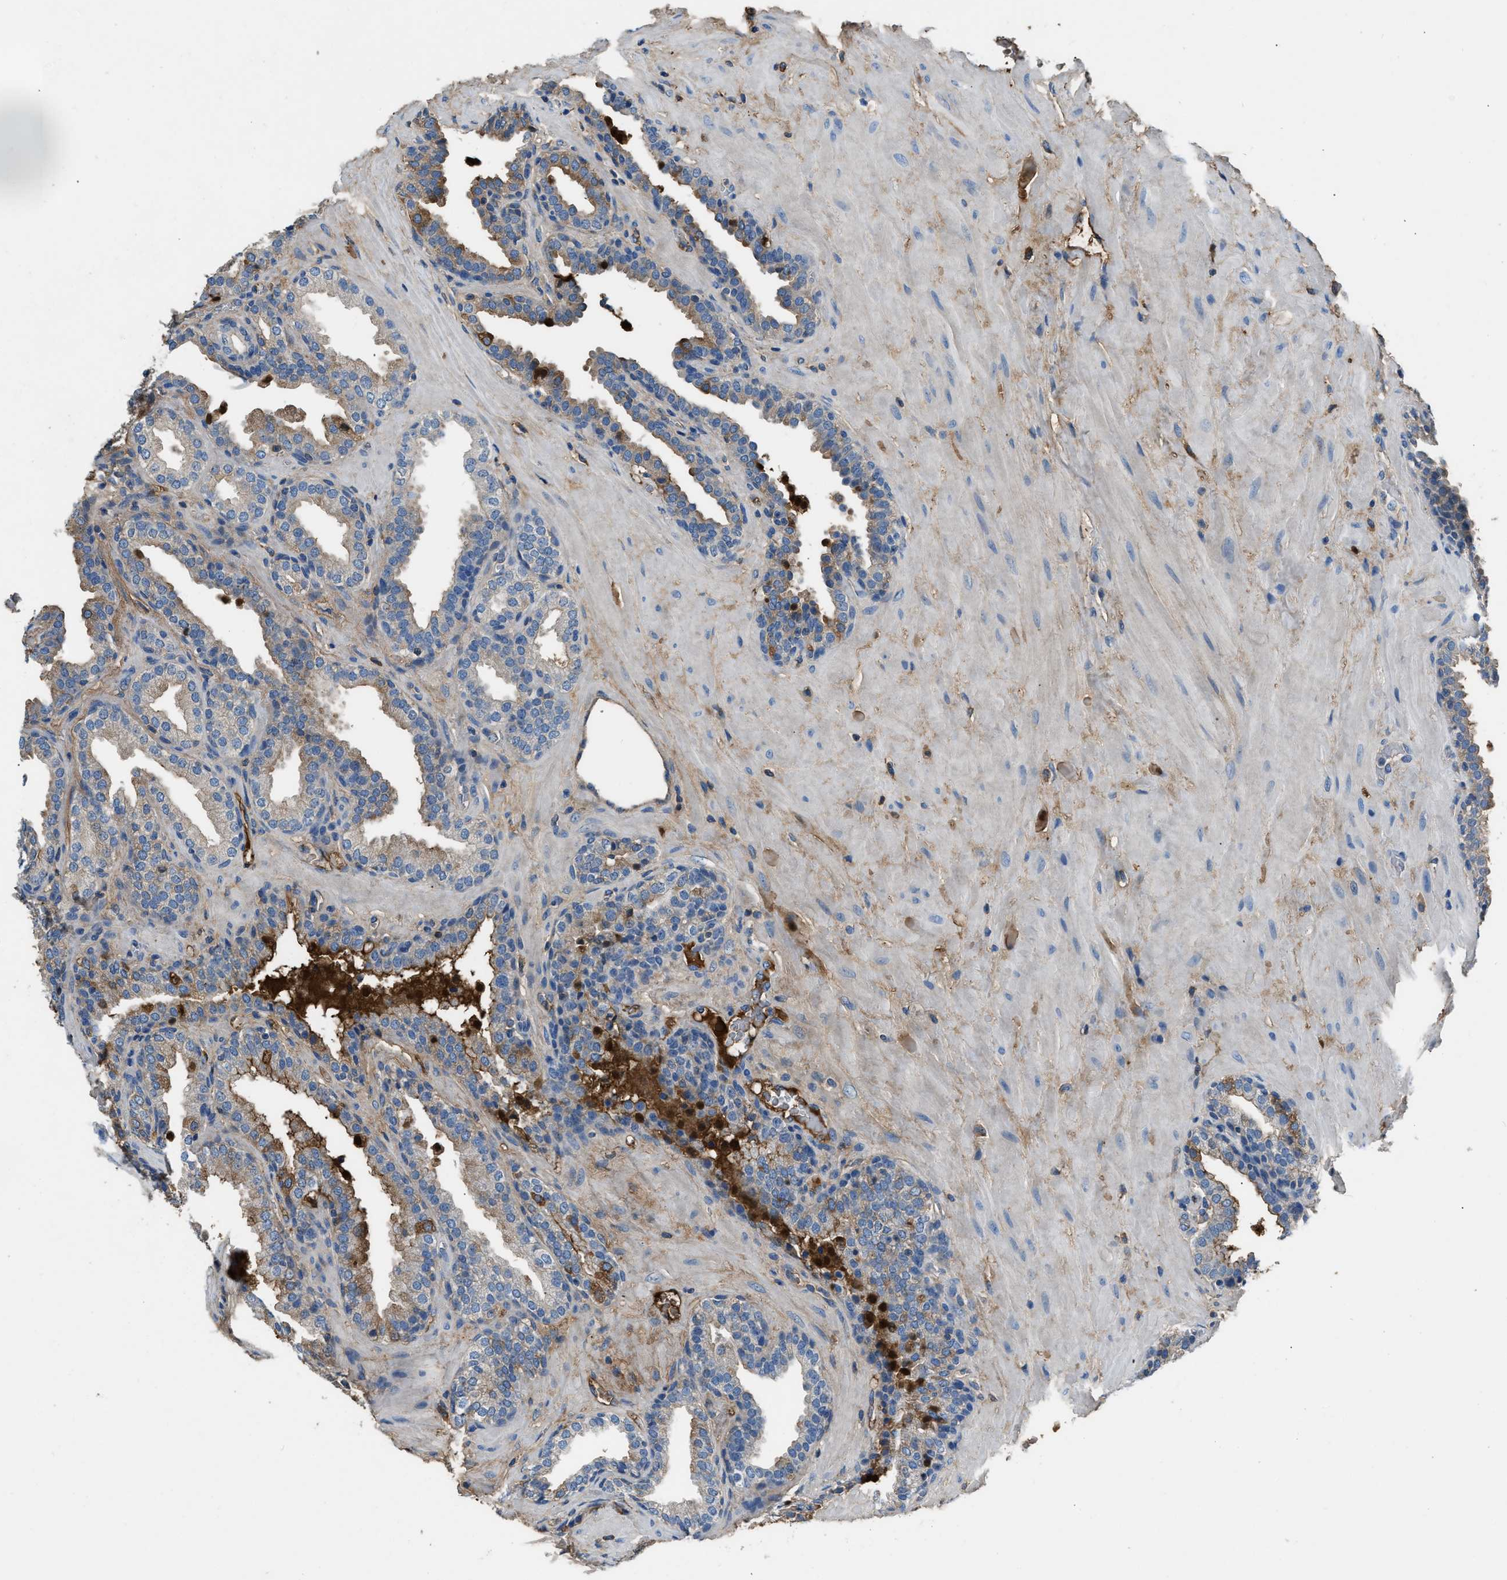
{"staining": {"intensity": "moderate", "quantity": "<25%", "location": "cytoplasmic/membranous"}, "tissue": "prostate", "cell_type": "Glandular cells", "image_type": "normal", "snomed": [{"axis": "morphology", "description": "Normal tissue, NOS"}, {"axis": "topography", "description": "Prostate"}], "caption": "The histopathology image shows immunohistochemical staining of normal prostate. There is moderate cytoplasmic/membranous expression is seen in approximately <25% of glandular cells.", "gene": "STC1", "patient": {"sex": "male", "age": 51}}